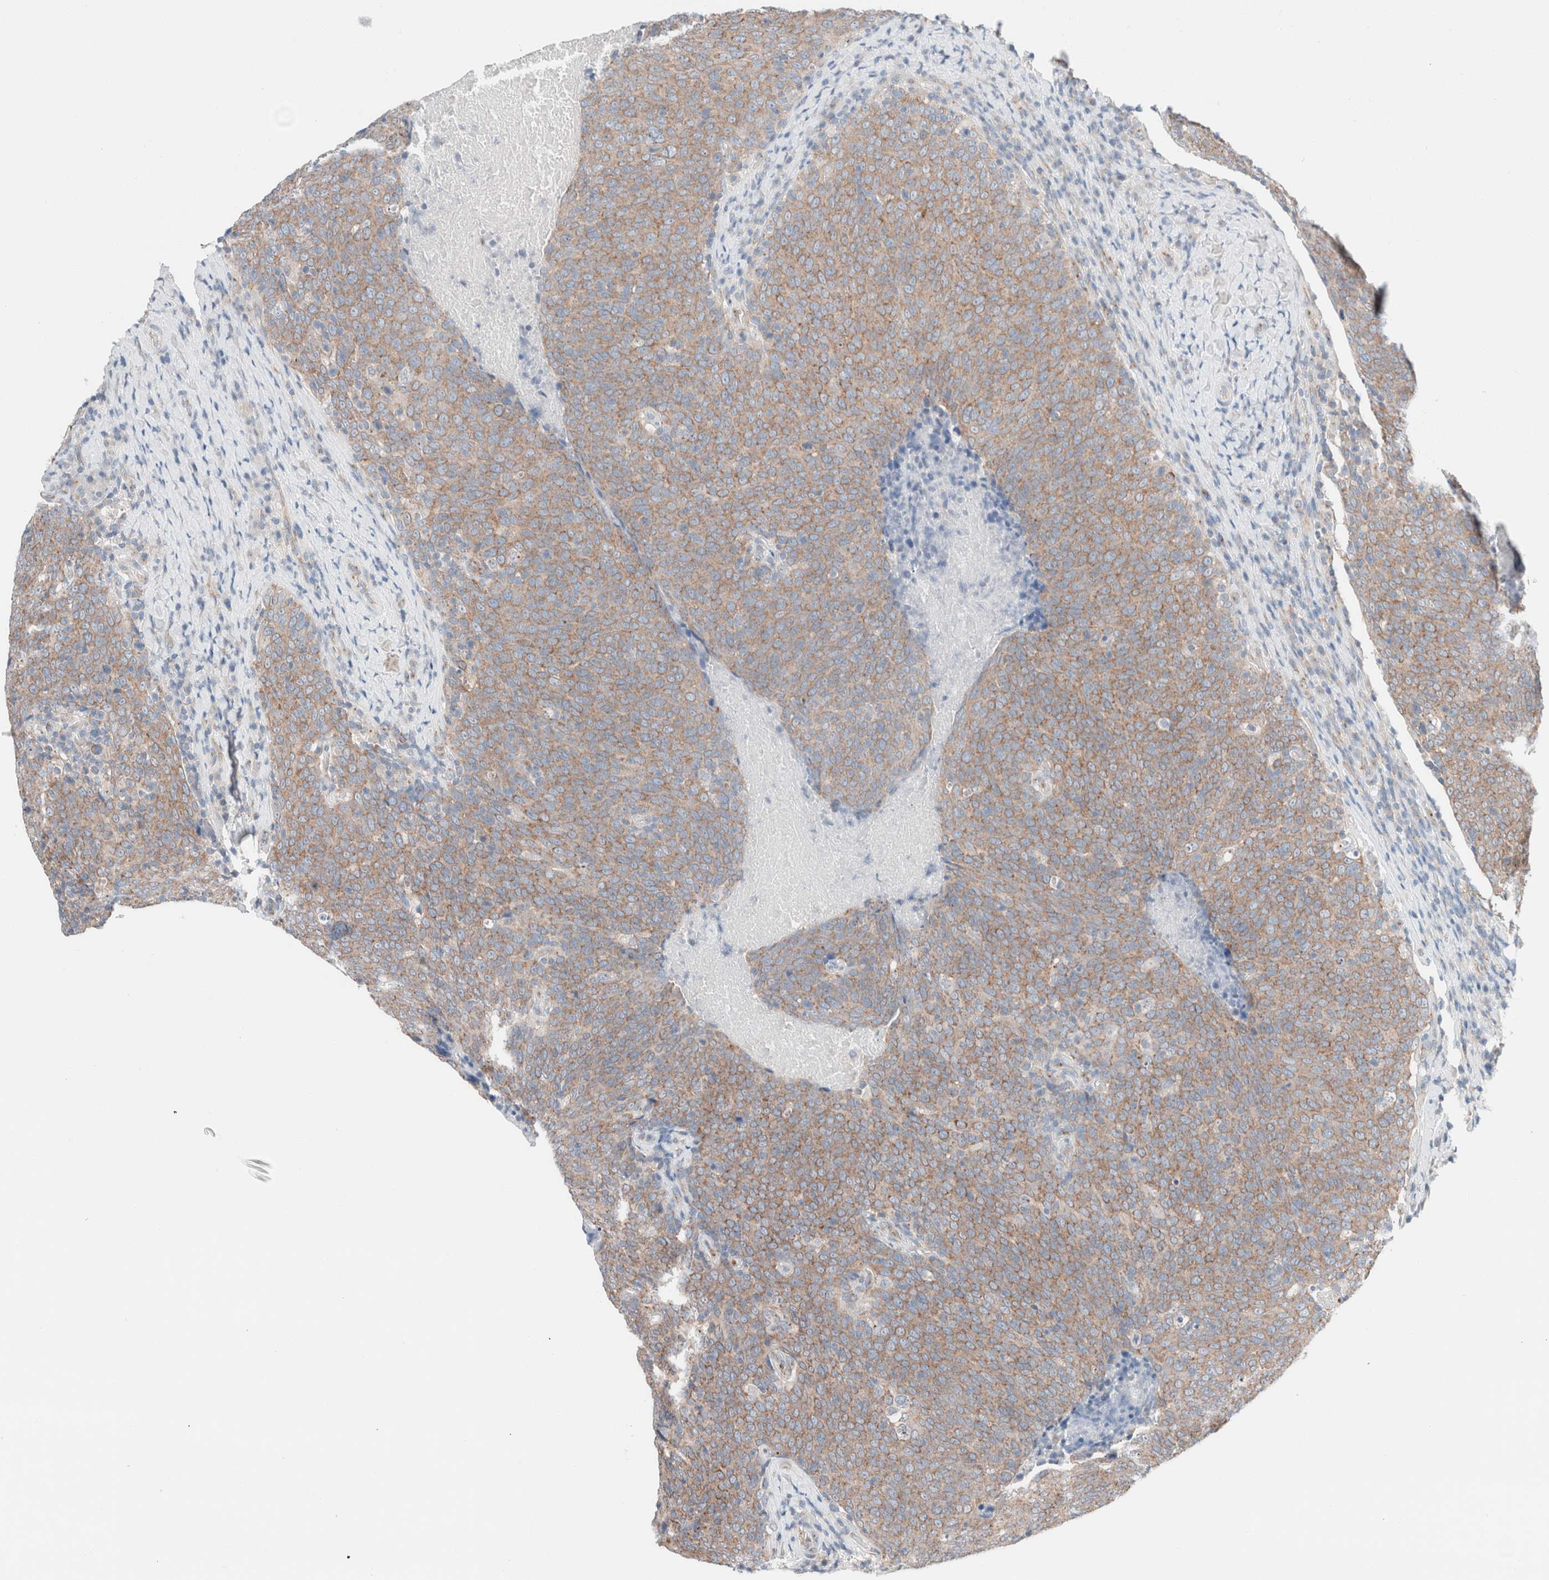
{"staining": {"intensity": "moderate", "quantity": ">75%", "location": "cytoplasmic/membranous"}, "tissue": "head and neck cancer", "cell_type": "Tumor cells", "image_type": "cancer", "snomed": [{"axis": "morphology", "description": "Squamous cell carcinoma, NOS"}, {"axis": "morphology", "description": "Squamous cell carcinoma, metastatic, NOS"}, {"axis": "topography", "description": "Lymph node"}, {"axis": "topography", "description": "Head-Neck"}], "caption": "This is an image of immunohistochemistry staining of head and neck cancer (metastatic squamous cell carcinoma), which shows moderate positivity in the cytoplasmic/membranous of tumor cells.", "gene": "CASC3", "patient": {"sex": "male", "age": 62}}